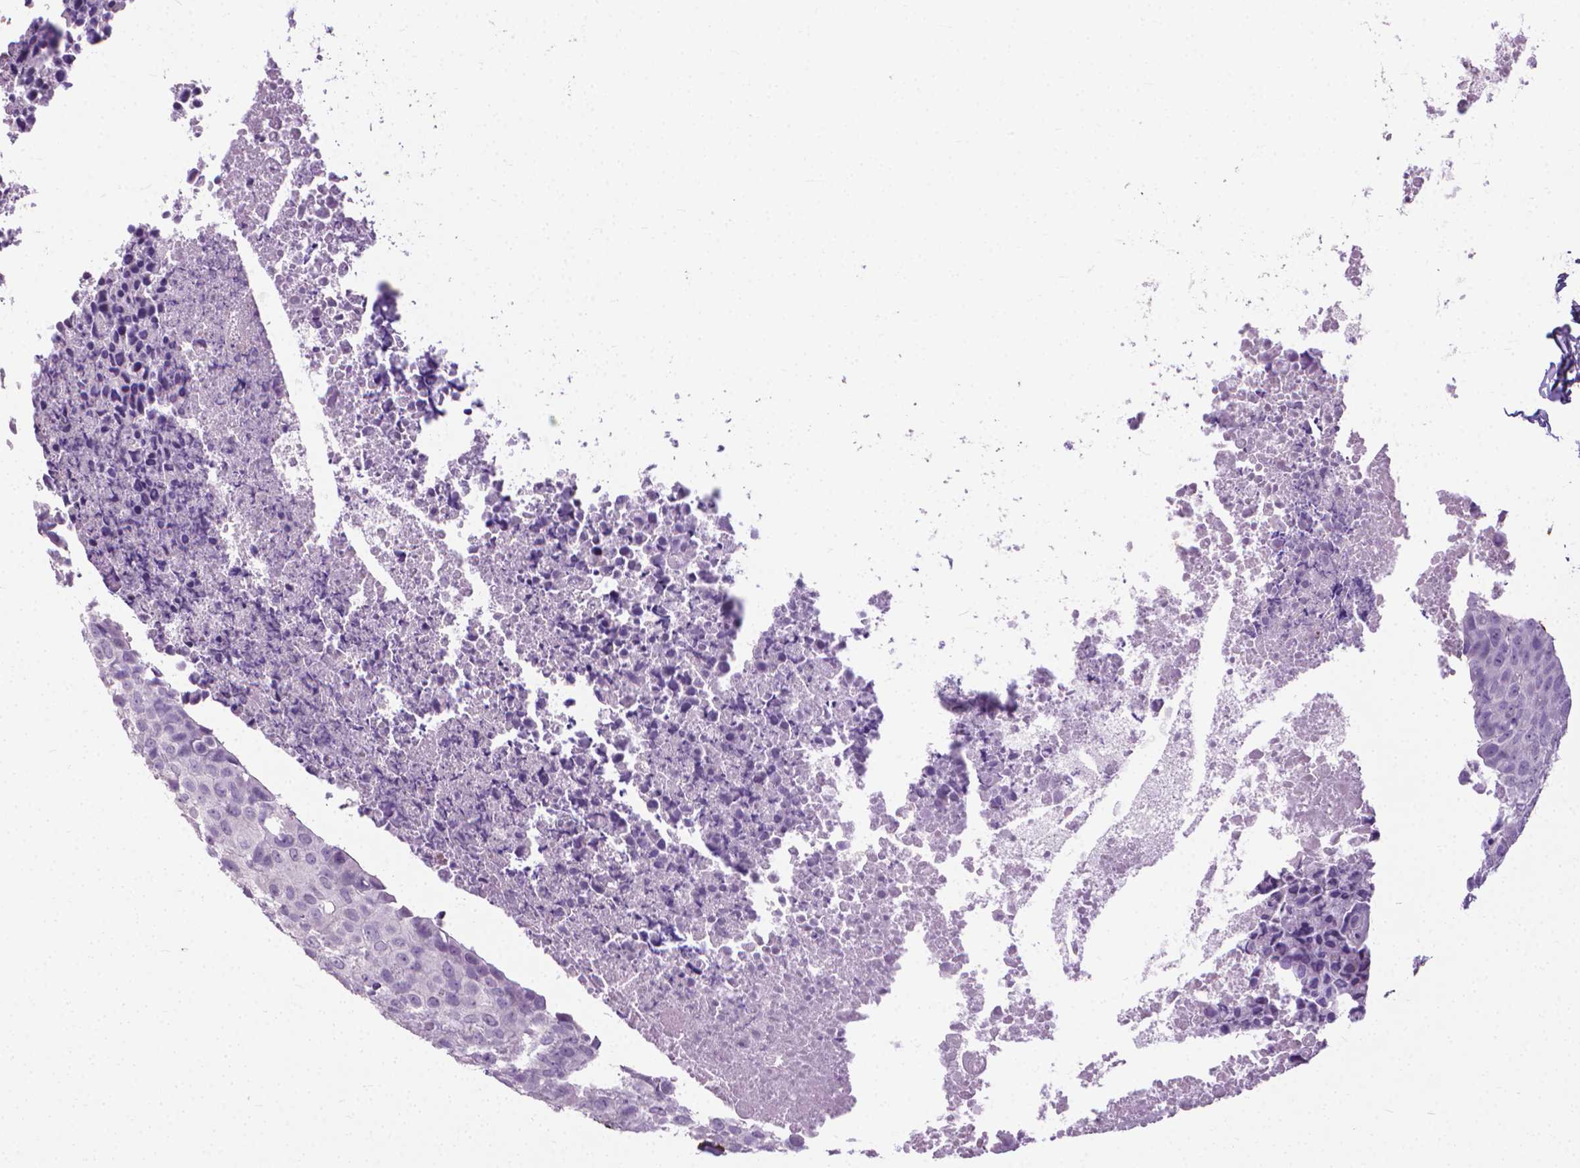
{"staining": {"intensity": "negative", "quantity": "none", "location": "none"}, "tissue": "breast cancer", "cell_type": "Tumor cells", "image_type": "cancer", "snomed": [{"axis": "morphology", "description": "Duct carcinoma"}, {"axis": "topography", "description": "Breast"}], "caption": "The photomicrograph demonstrates no staining of tumor cells in breast cancer (intraductal carcinoma).", "gene": "KRT5", "patient": {"sex": "female", "age": 38}}